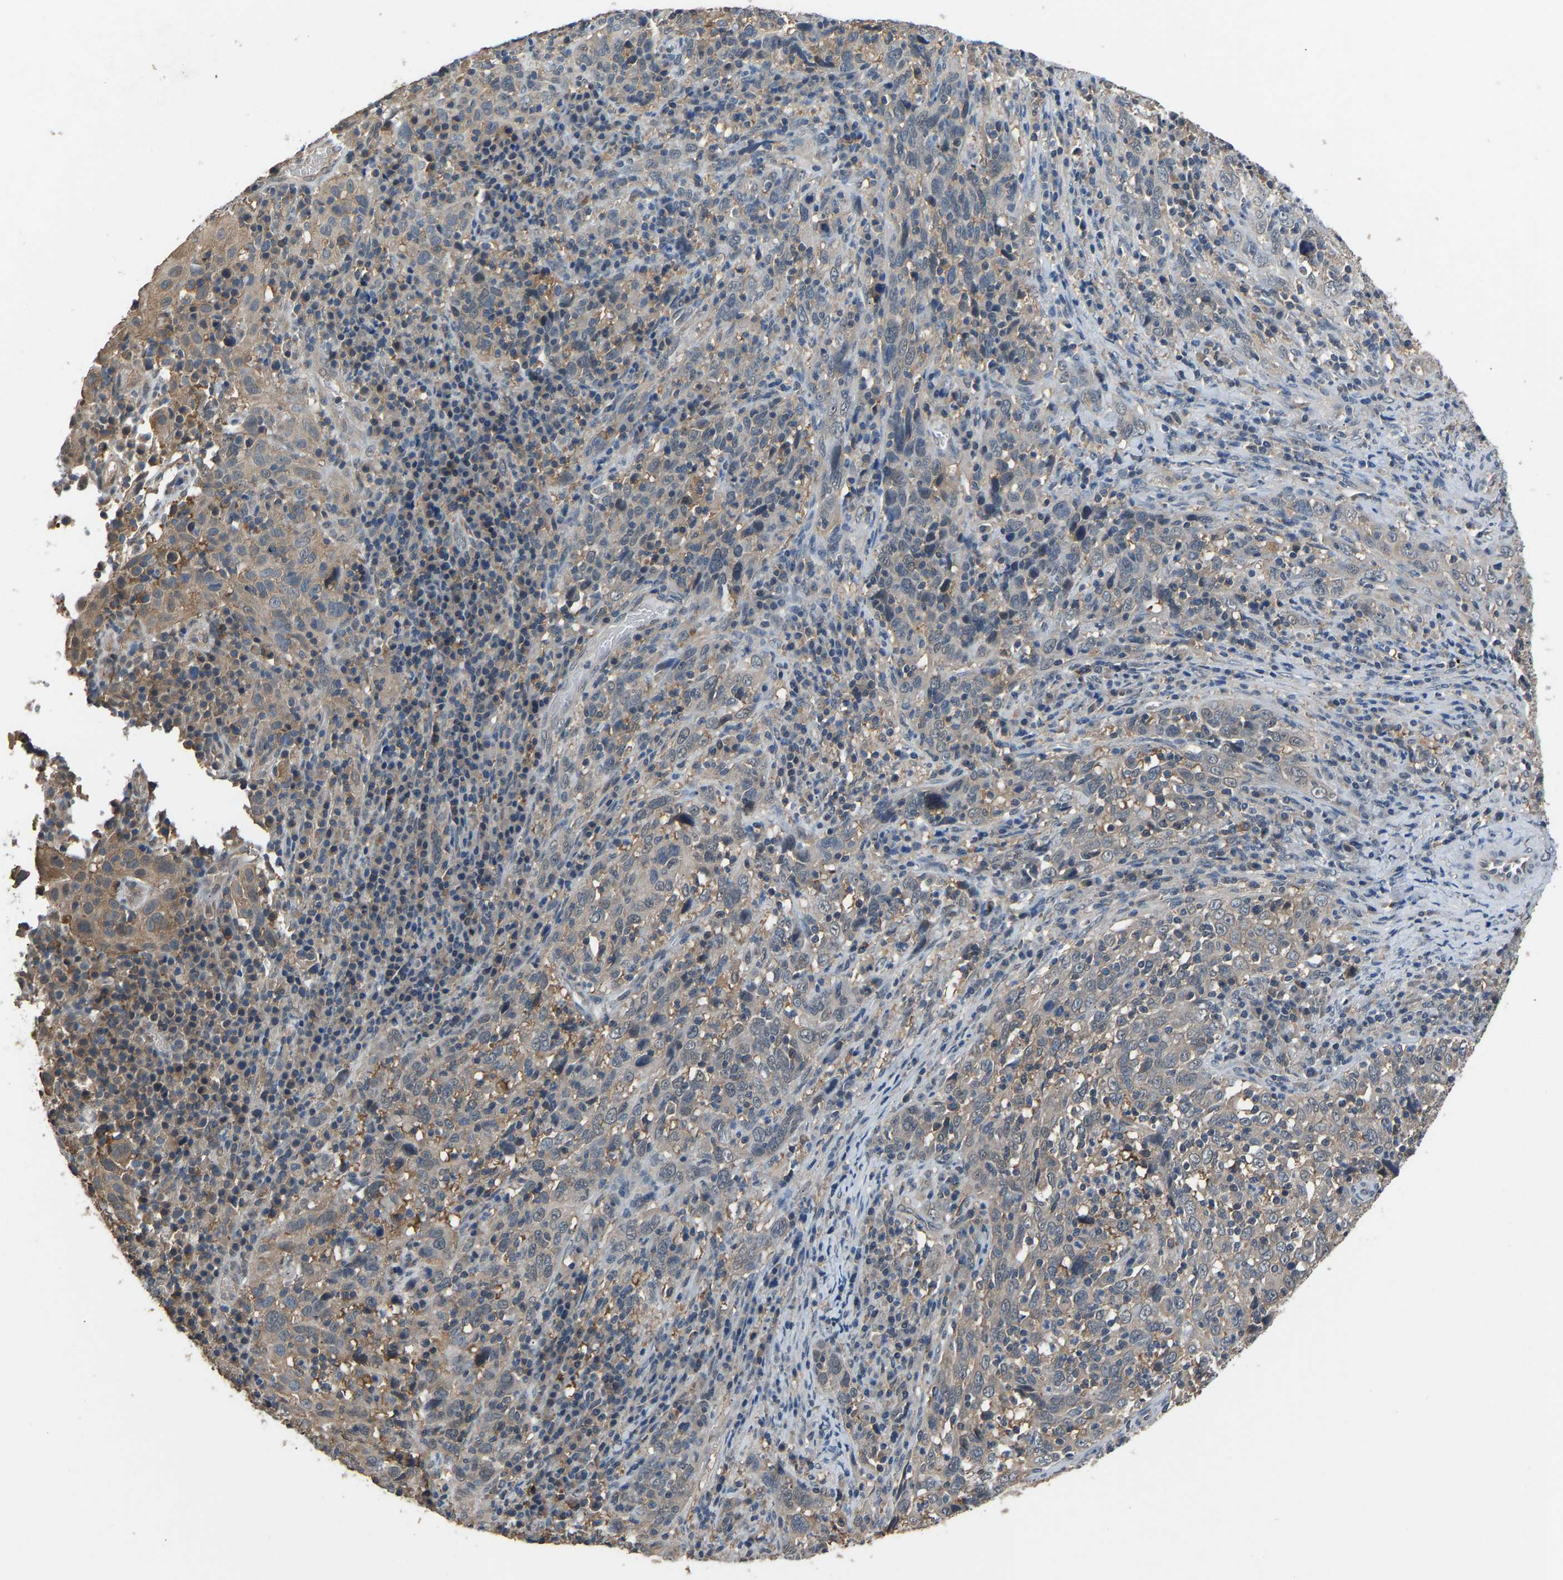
{"staining": {"intensity": "weak", "quantity": "<25%", "location": "cytoplasmic/membranous"}, "tissue": "cervical cancer", "cell_type": "Tumor cells", "image_type": "cancer", "snomed": [{"axis": "morphology", "description": "Squamous cell carcinoma, NOS"}, {"axis": "topography", "description": "Cervix"}], "caption": "An immunohistochemistry (IHC) photomicrograph of cervical squamous cell carcinoma is shown. There is no staining in tumor cells of cervical squamous cell carcinoma.", "gene": "ABCC9", "patient": {"sex": "female", "age": 46}}